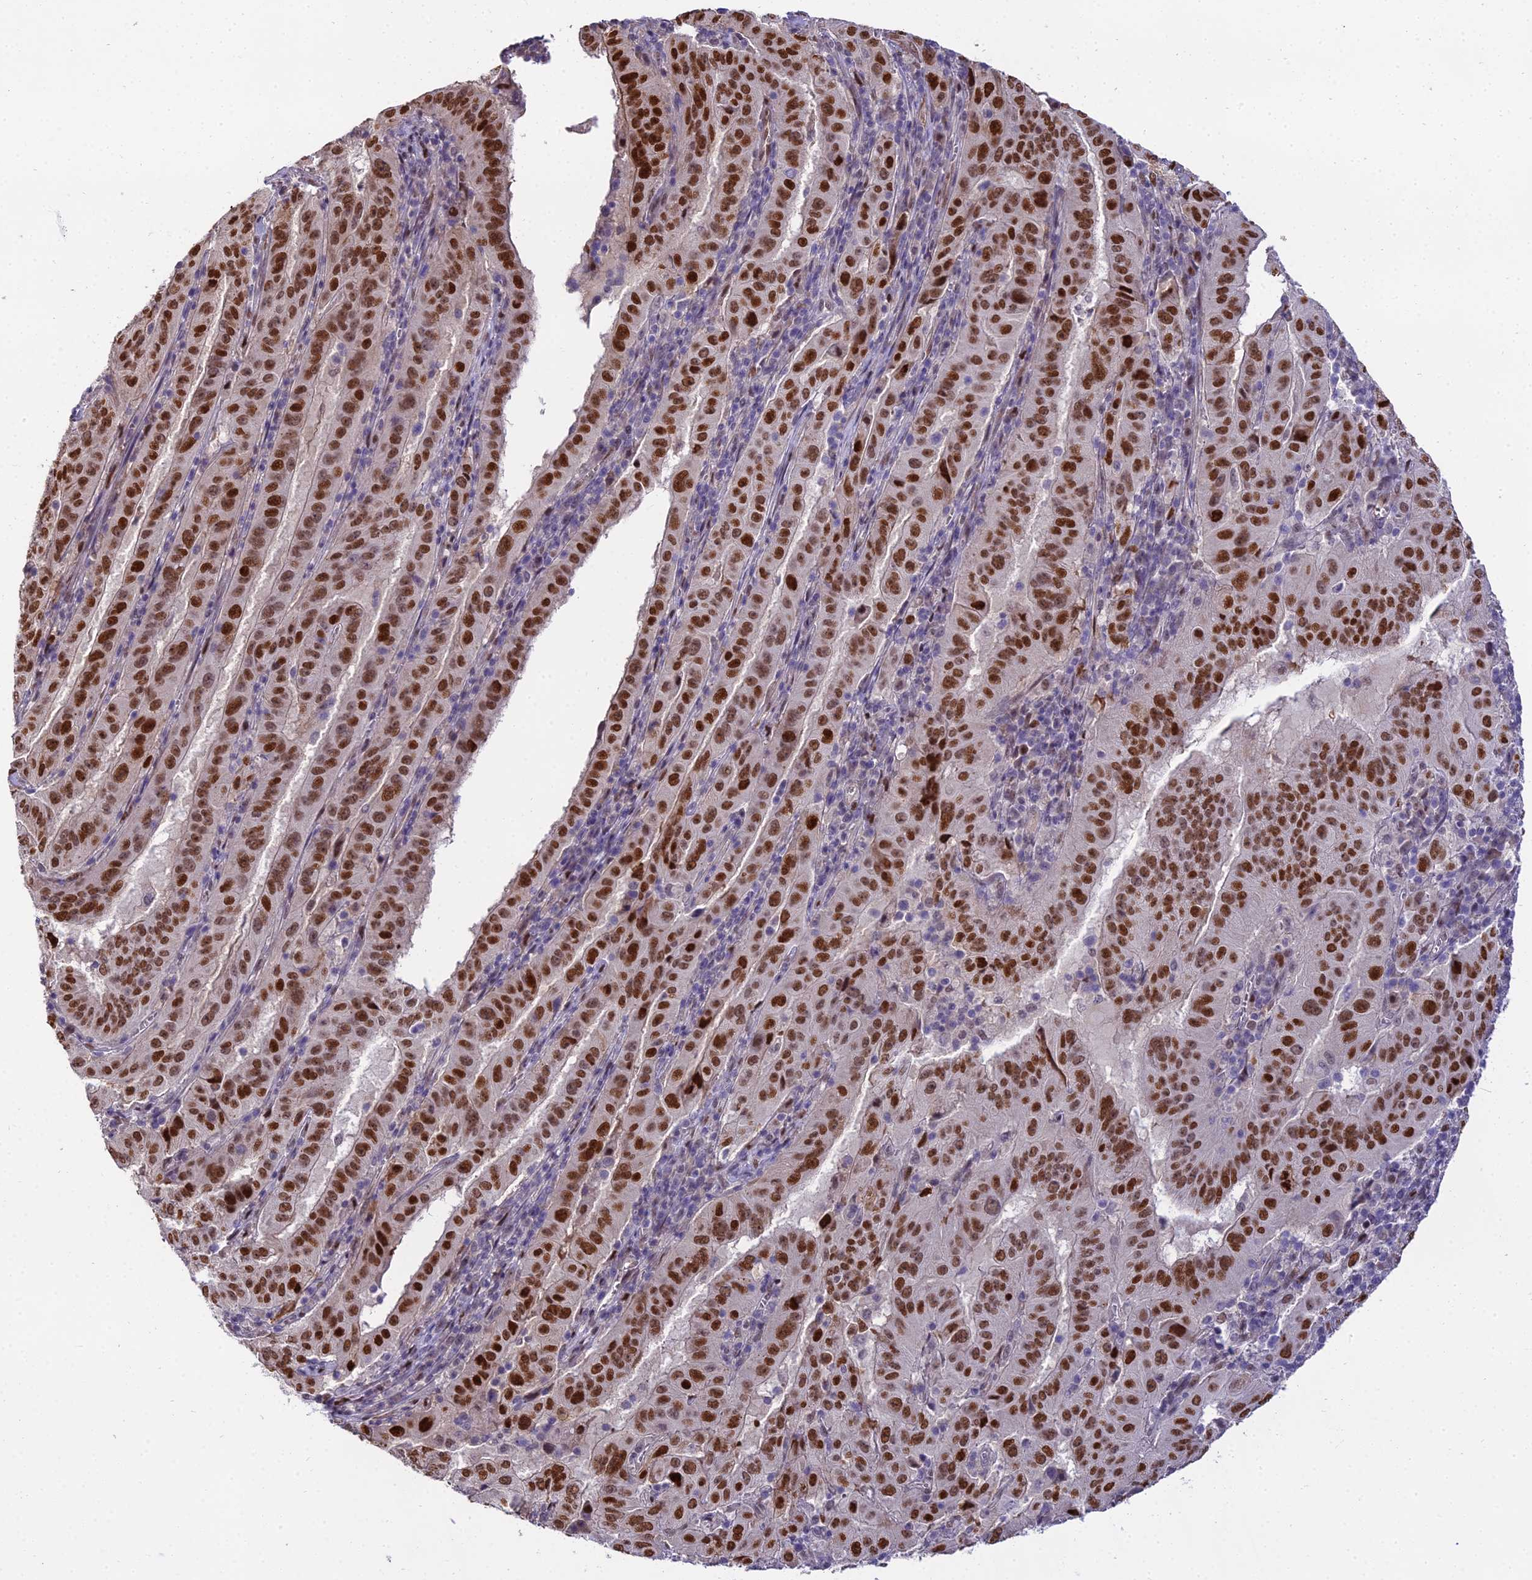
{"staining": {"intensity": "strong", "quantity": ">75%", "location": "nuclear"}, "tissue": "pancreatic cancer", "cell_type": "Tumor cells", "image_type": "cancer", "snomed": [{"axis": "morphology", "description": "Adenocarcinoma, NOS"}, {"axis": "topography", "description": "Pancreas"}], "caption": "IHC micrograph of neoplastic tissue: human pancreatic adenocarcinoma stained using IHC reveals high levels of strong protein expression localized specifically in the nuclear of tumor cells, appearing as a nuclear brown color.", "gene": "ZNF707", "patient": {"sex": "male", "age": 63}}